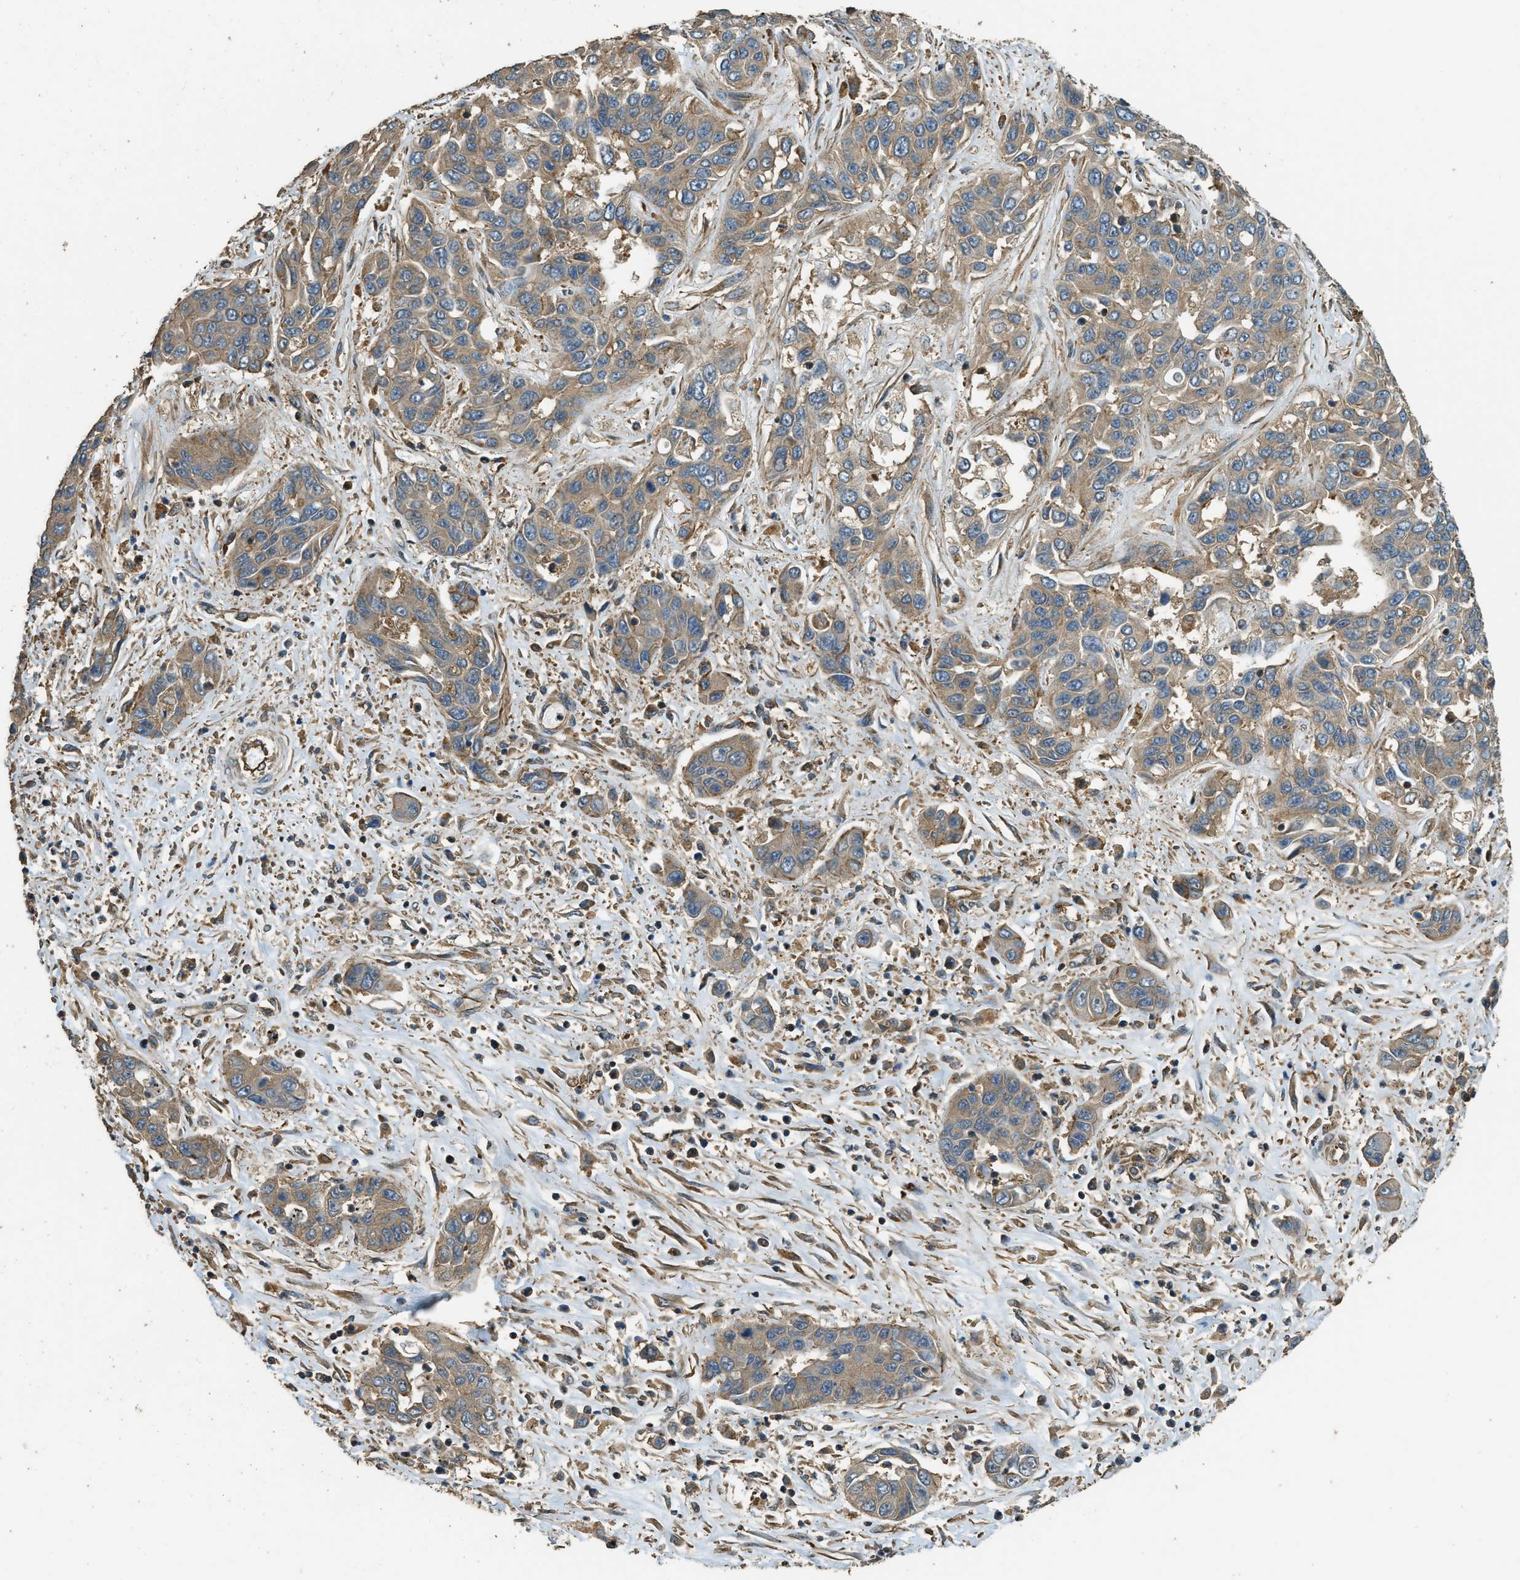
{"staining": {"intensity": "weak", "quantity": ">75%", "location": "cytoplasmic/membranous"}, "tissue": "liver cancer", "cell_type": "Tumor cells", "image_type": "cancer", "snomed": [{"axis": "morphology", "description": "Cholangiocarcinoma"}, {"axis": "topography", "description": "Liver"}], "caption": "An immunohistochemistry (IHC) photomicrograph of tumor tissue is shown. Protein staining in brown labels weak cytoplasmic/membranous positivity in cholangiocarcinoma (liver) within tumor cells. The staining is performed using DAB (3,3'-diaminobenzidine) brown chromogen to label protein expression. The nuclei are counter-stained blue using hematoxylin.", "gene": "MARS1", "patient": {"sex": "female", "age": 52}}